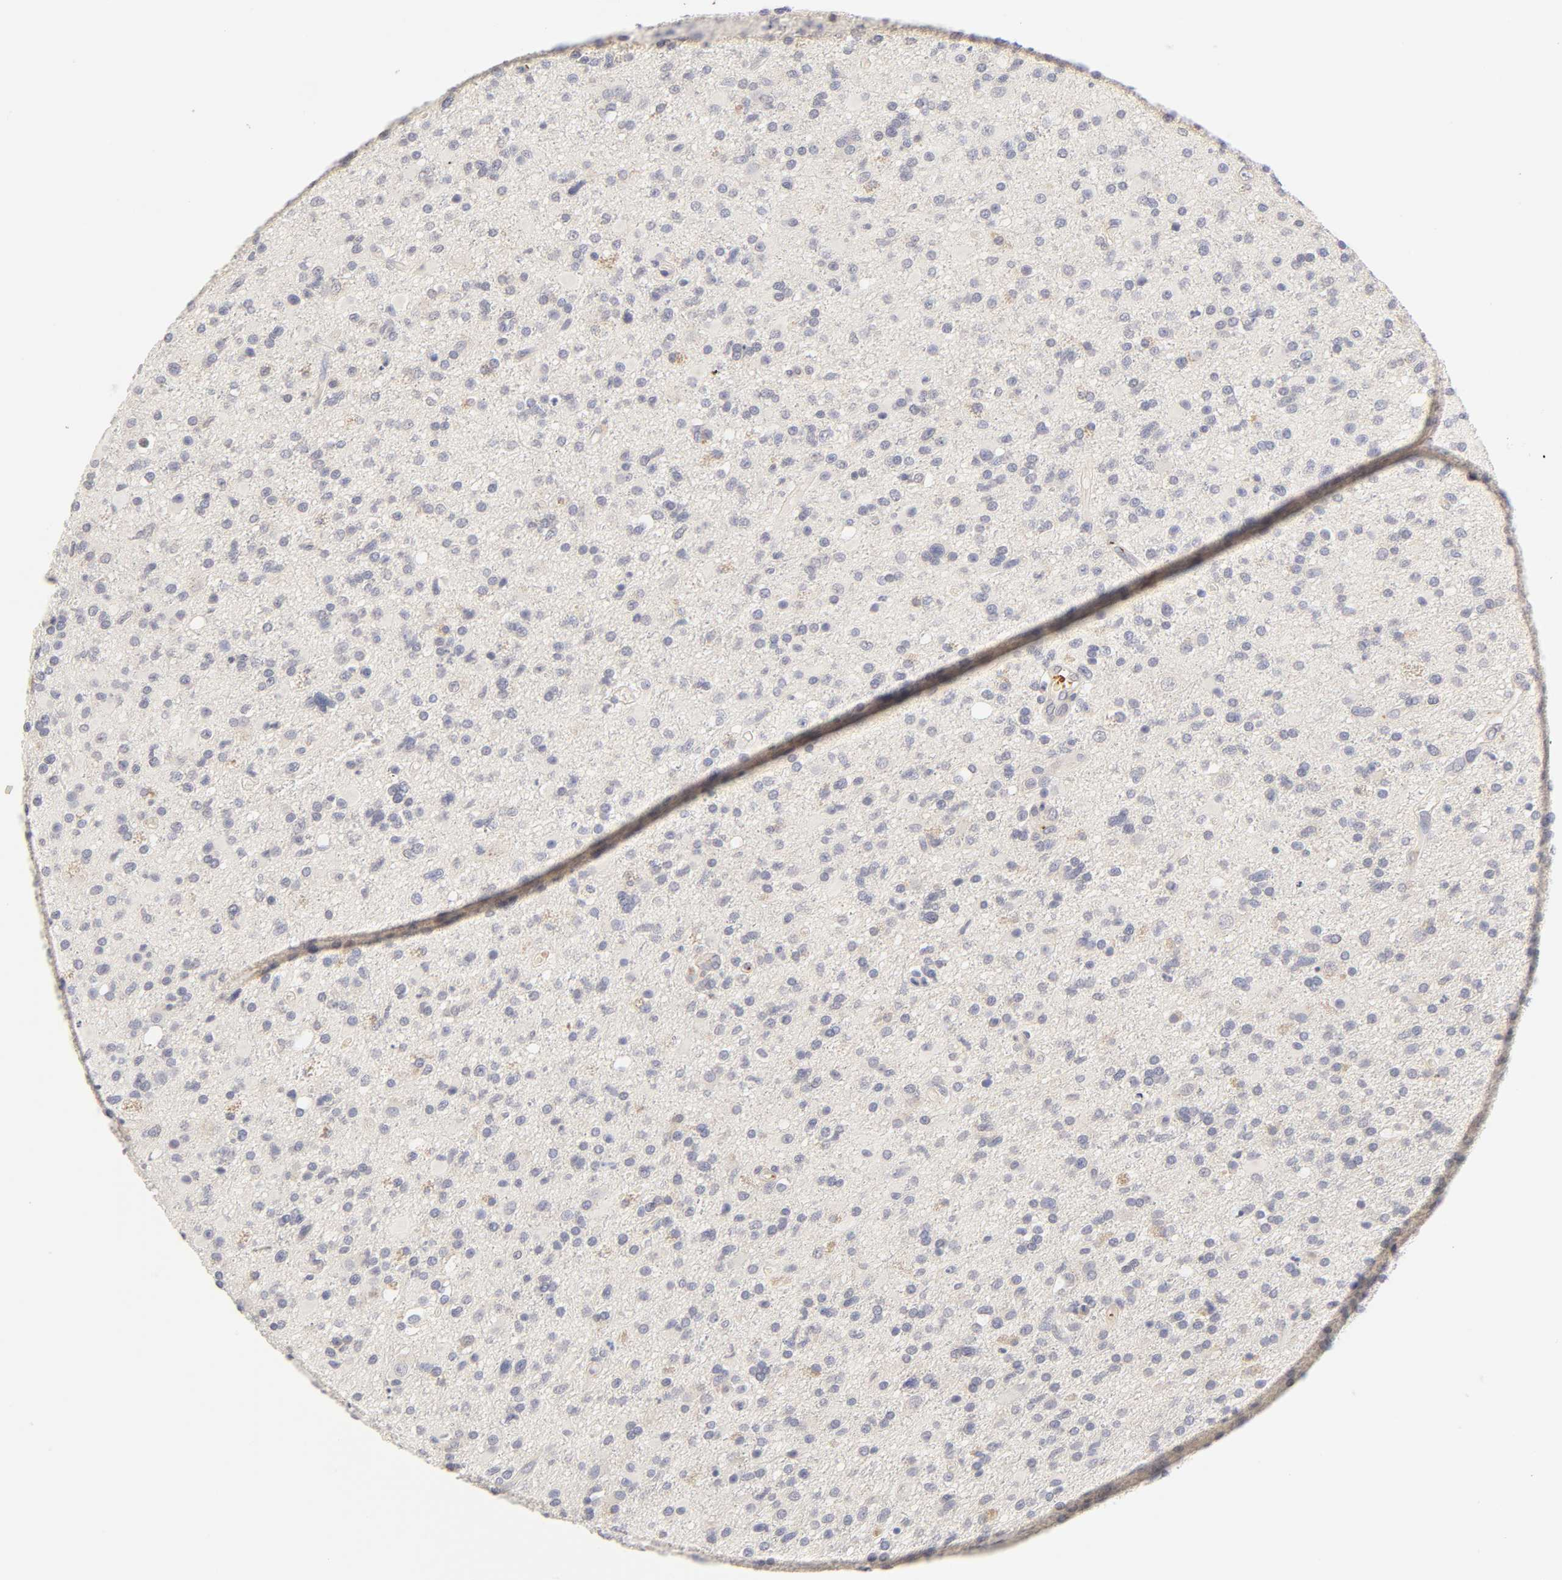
{"staining": {"intensity": "weak", "quantity": "<25%", "location": "cytoplasmic/membranous"}, "tissue": "glioma", "cell_type": "Tumor cells", "image_type": "cancer", "snomed": [{"axis": "morphology", "description": "Glioma, malignant, High grade"}, {"axis": "topography", "description": "Brain"}], "caption": "This is a micrograph of immunohistochemistry staining of malignant high-grade glioma, which shows no positivity in tumor cells. (IHC, brightfield microscopy, high magnification).", "gene": "CYP4B1", "patient": {"sex": "male", "age": 33}}